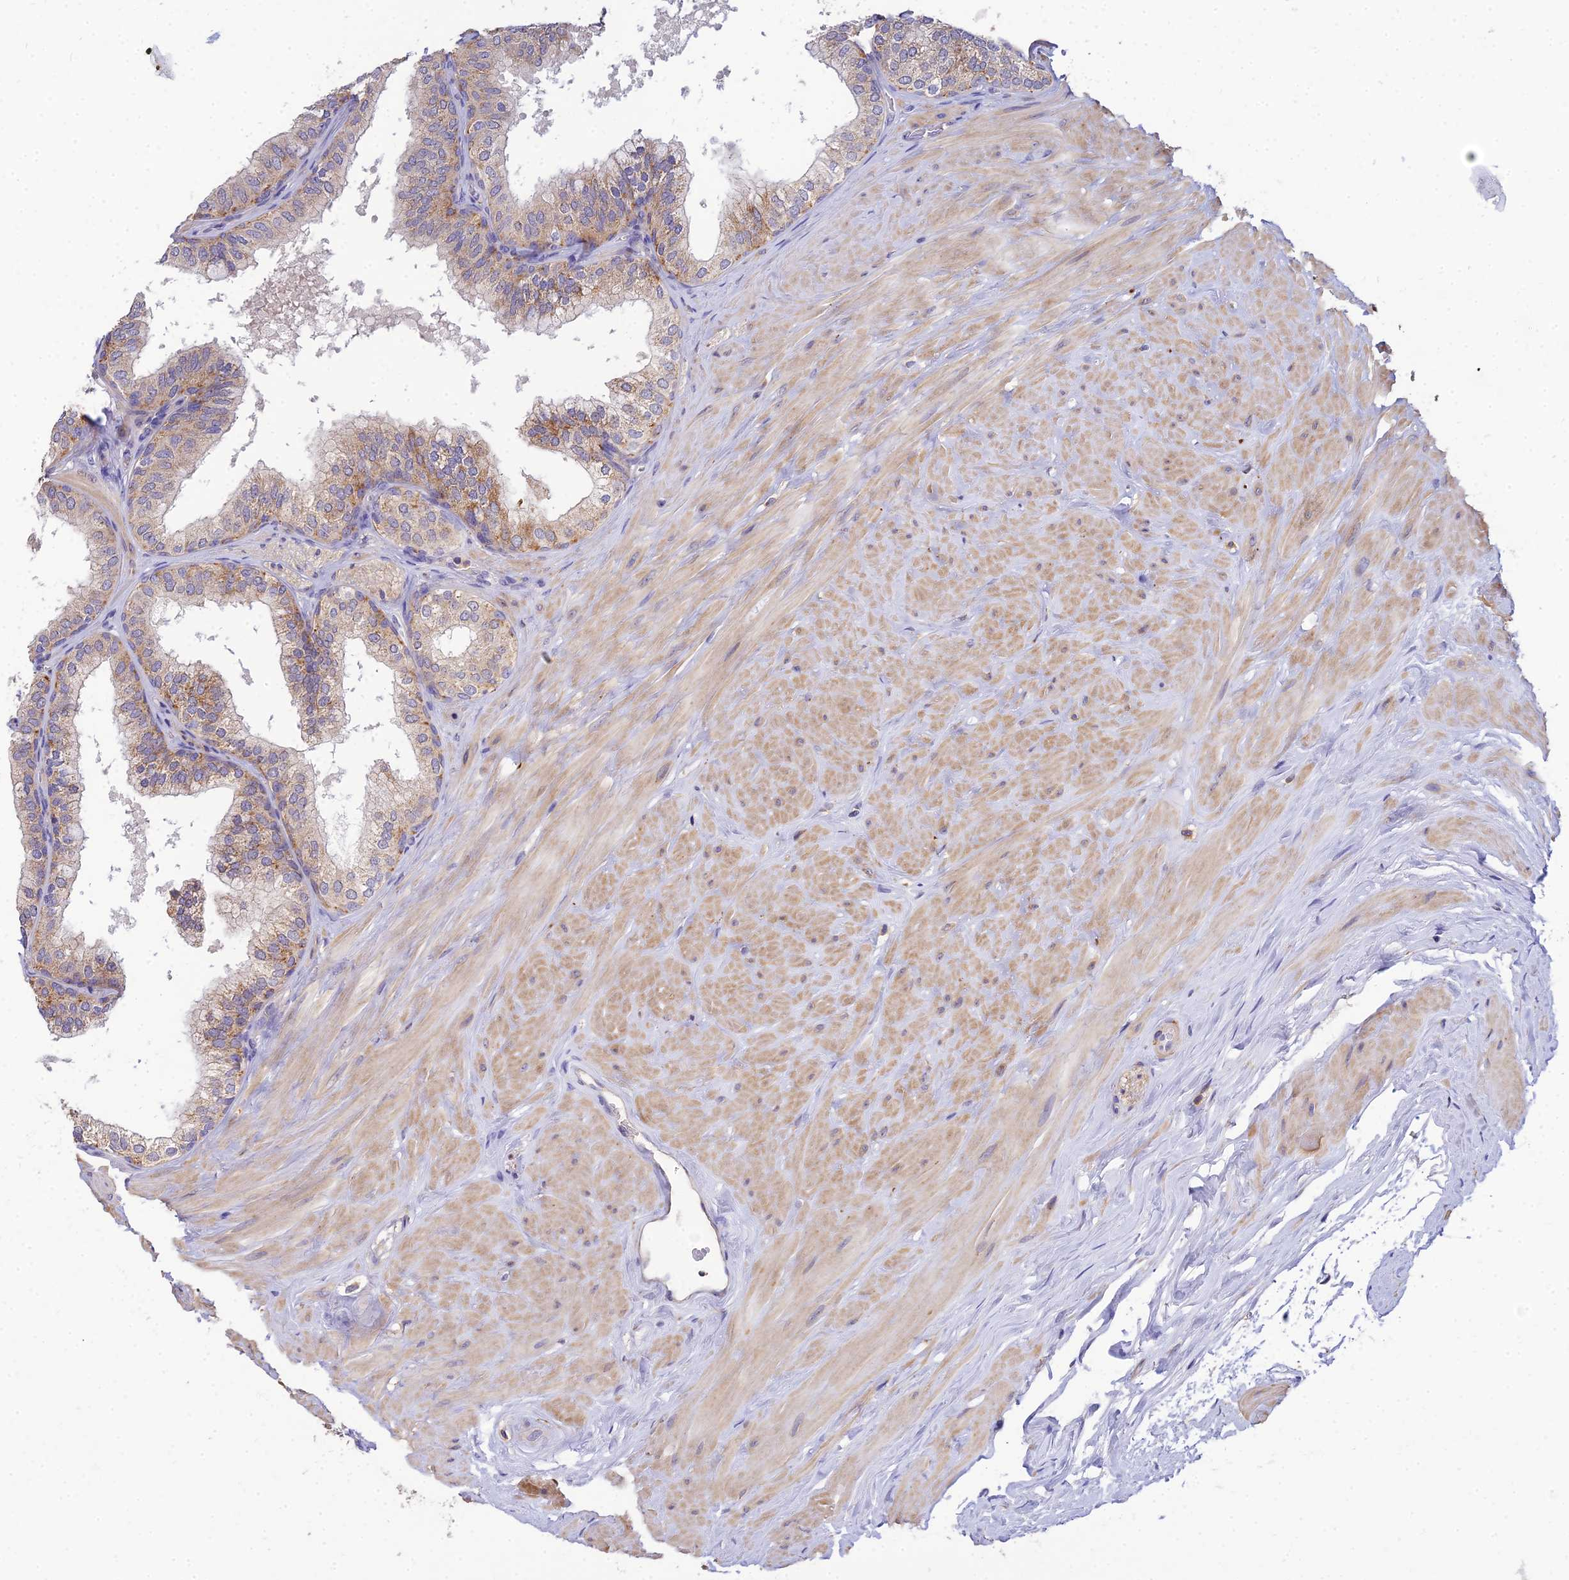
{"staining": {"intensity": "moderate", "quantity": "<25%", "location": "cytoplasmic/membranous"}, "tissue": "prostate", "cell_type": "Glandular cells", "image_type": "normal", "snomed": [{"axis": "morphology", "description": "Normal tissue, NOS"}, {"axis": "topography", "description": "Prostate"}], "caption": "This micrograph reveals IHC staining of benign prostate, with low moderate cytoplasmic/membranous staining in approximately <25% of glandular cells.", "gene": "ARL8A", "patient": {"sex": "male", "age": 60}}